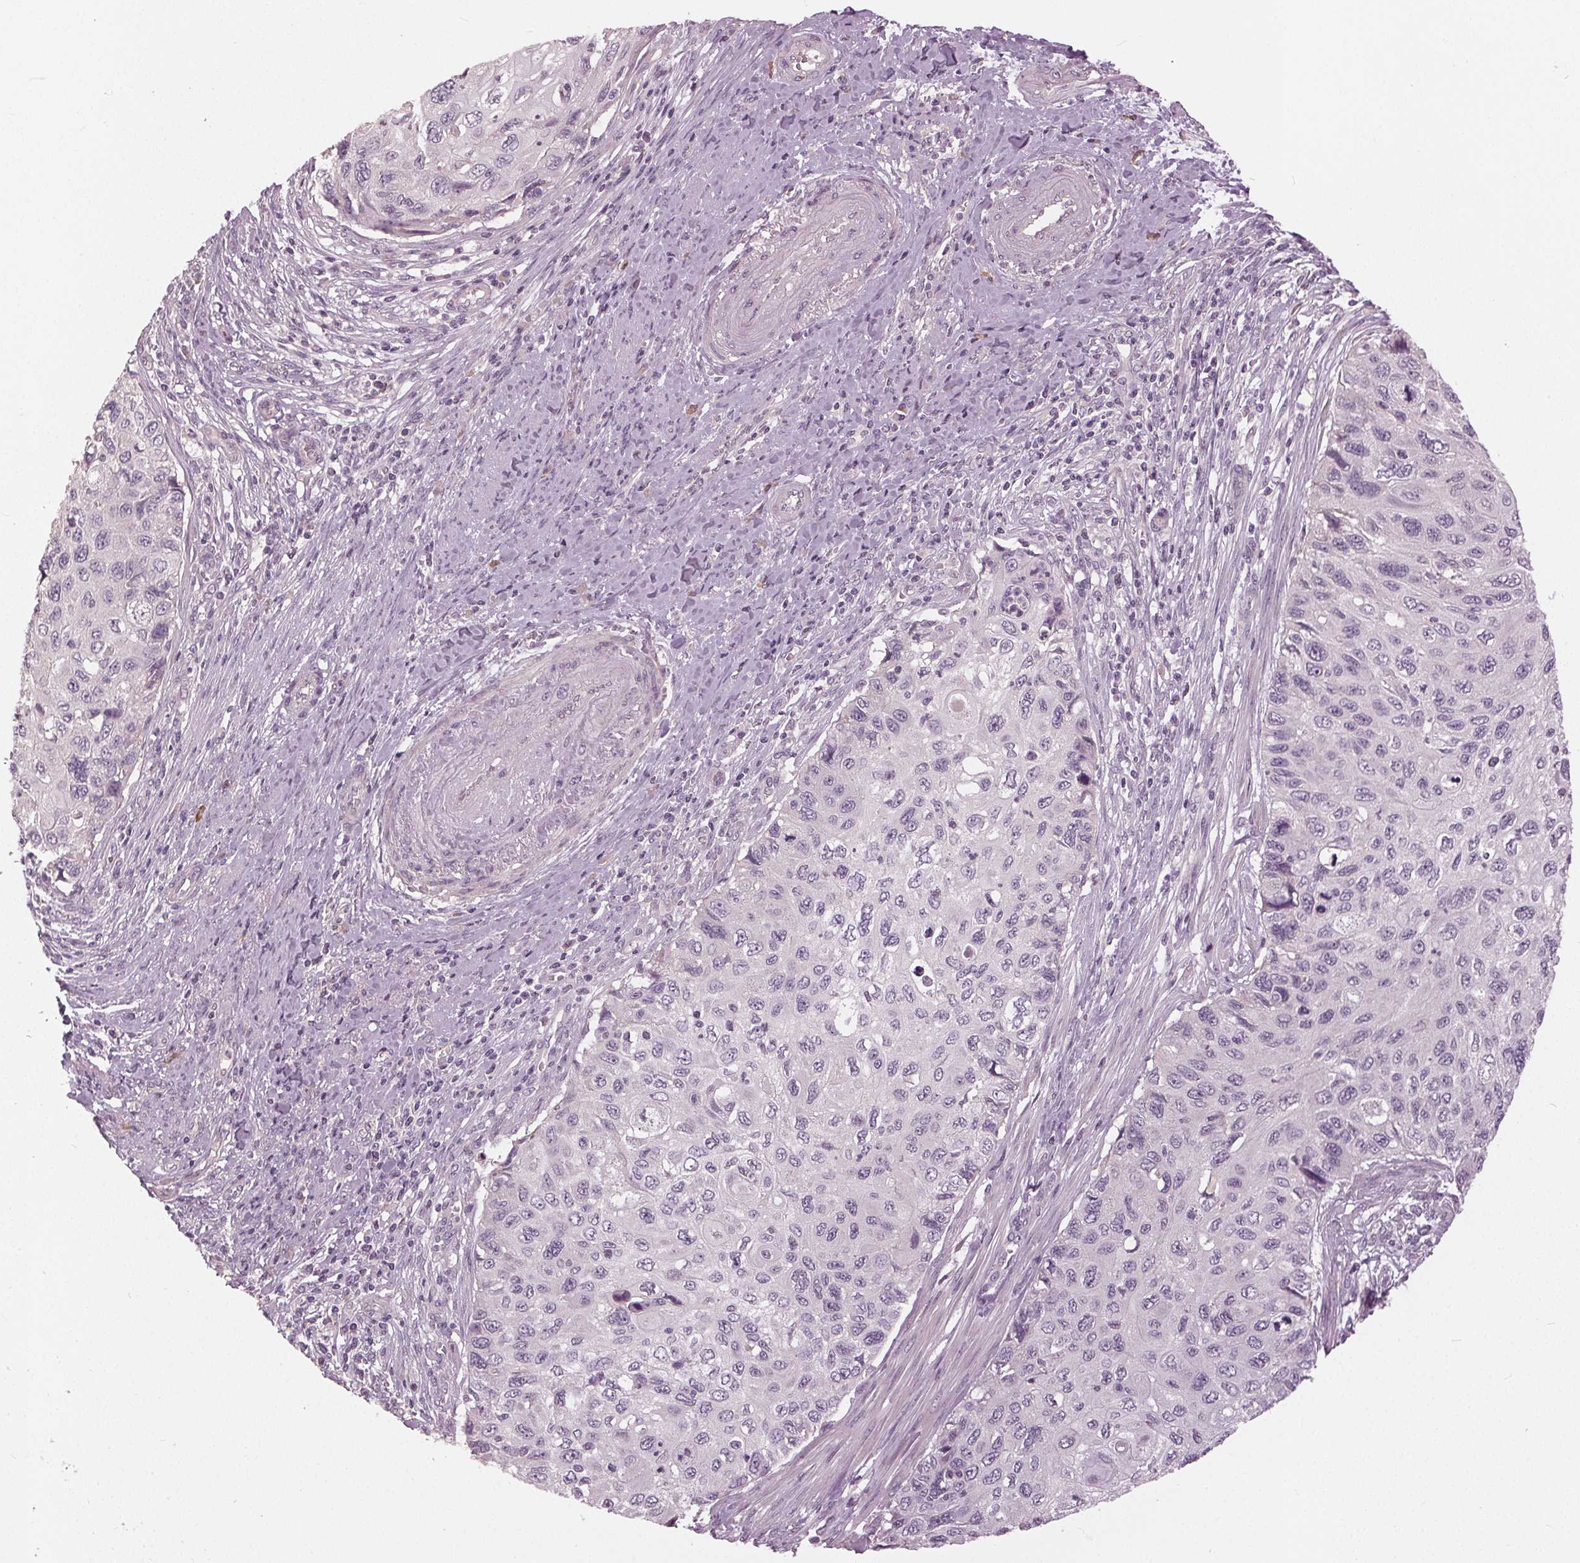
{"staining": {"intensity": "negative", "quantity": "none", "location": "none"}, "tissue": "cervical cancer", "cell_type": "Tumor cells", "image_type": "cancer", "snomed": [{"axis": "morphology", "description": "Squamous cell carcinoma, NOS"}, {"axis": "topography", "description": "Cervix"}], "caption": "Image shows no protein staining in tumor cells of cervical squamous cell carcinoma tissue.", "gene": "KLK13", "patient": {"sex": "female", "age": 70}}